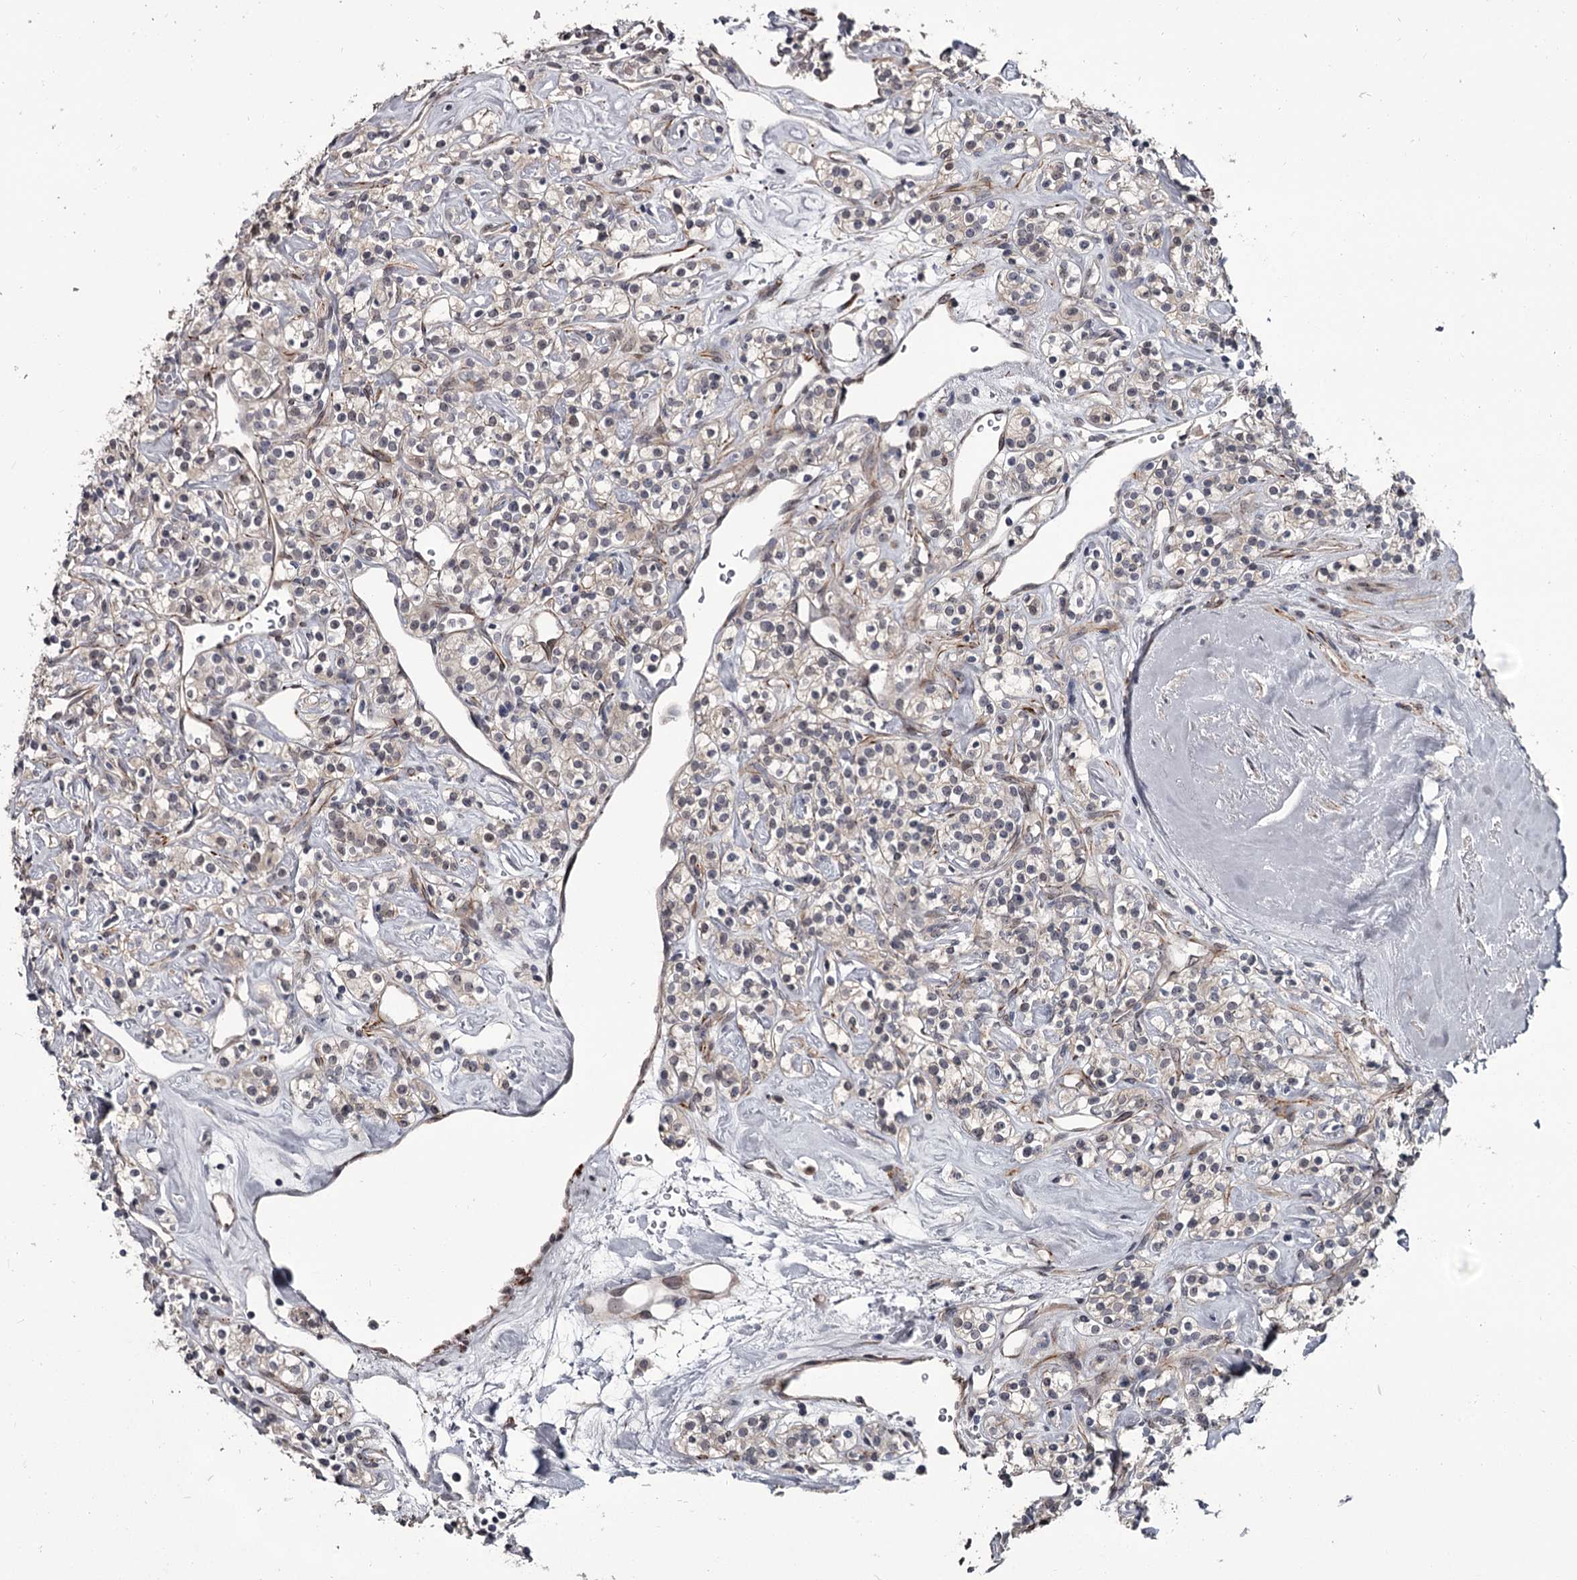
{"staining": {"intensity": "negative", "quantity": "none", "location": "none"}, "tissue": "renal cancer", "cell_type": "Tumor cells", "image_type": "cancer", "snomed": [{"axis": "morphology", "description": "Adenocarcinoma, NOS"}, {"axis": "topography", "description": "Kidney"}], "caption": "The micrograph reveals no significant expression in tumor cells of renal cancer (adenocarcinoma). Brightfield microscopy of immunohistochemistry (IHC) stained with DAB (3,3'-diaminobenzidine) (brown) and hematoxylin (blue), captured at high magnification.", "gene": "PRPF40B", "patient": {"sex": "male", "age": 77}}